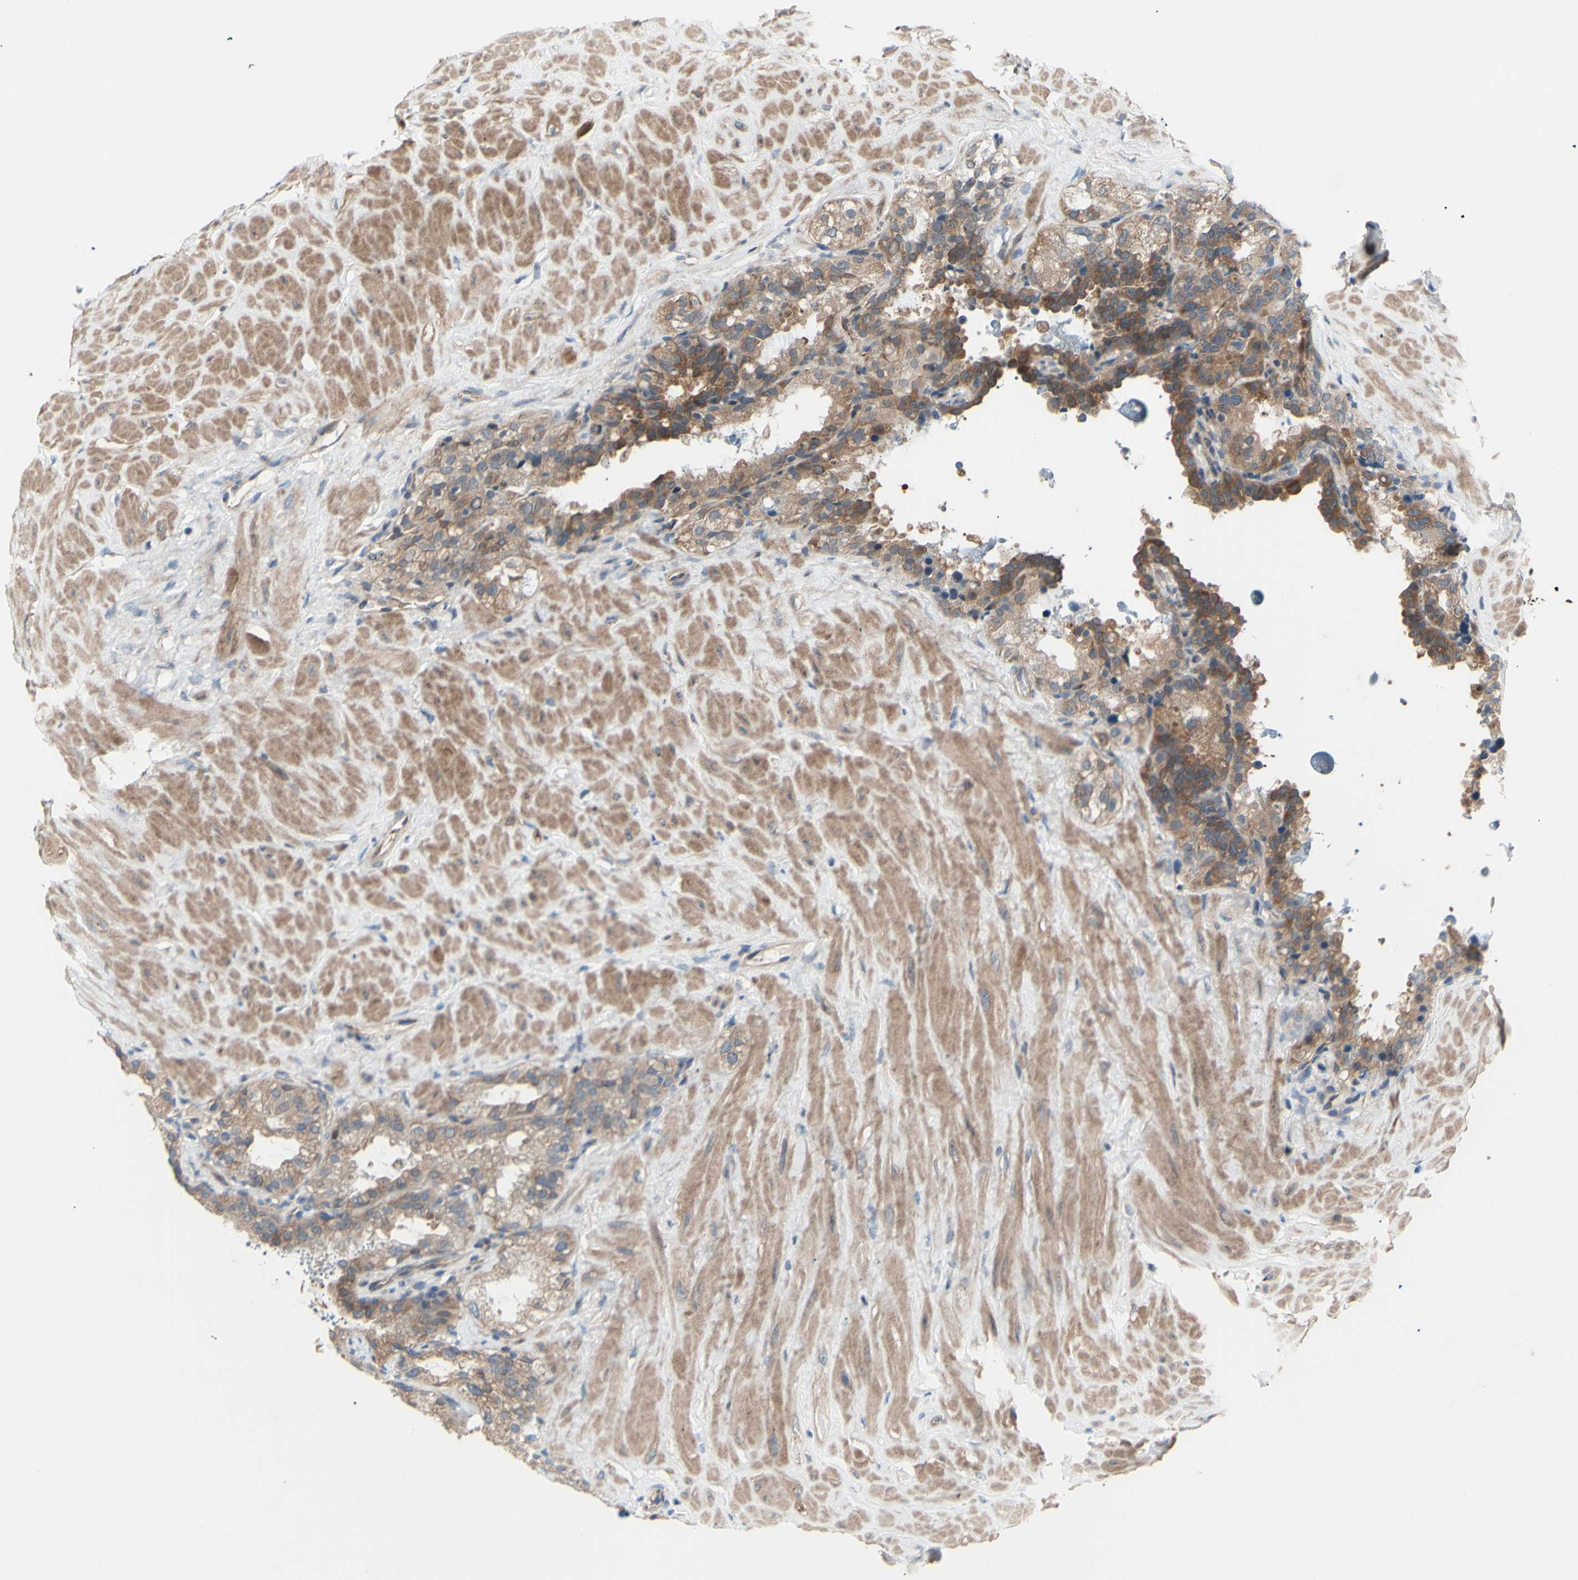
{"staining": {"intensity": "moderate", "quantity": ">75%", "location": "cytoplasmic/membranous"}, "tissue": "seminal vesicle", "cell_type": "Glandular cells", "image_type": "normal", "snomed": [{"axis": "morphology", "description": "Normal tissue, NOS"}, {"axis": "topography", "description": "Seminal veicle"}], "caption": "Moderate cytoplasmic/membranous expression for a protein is identified in approximately >75% of glandular cells of unremarkable seminal vesicle using IHC.", "gene": "DYNLRB1", "patient": {"sex": "male", "age": 68}}